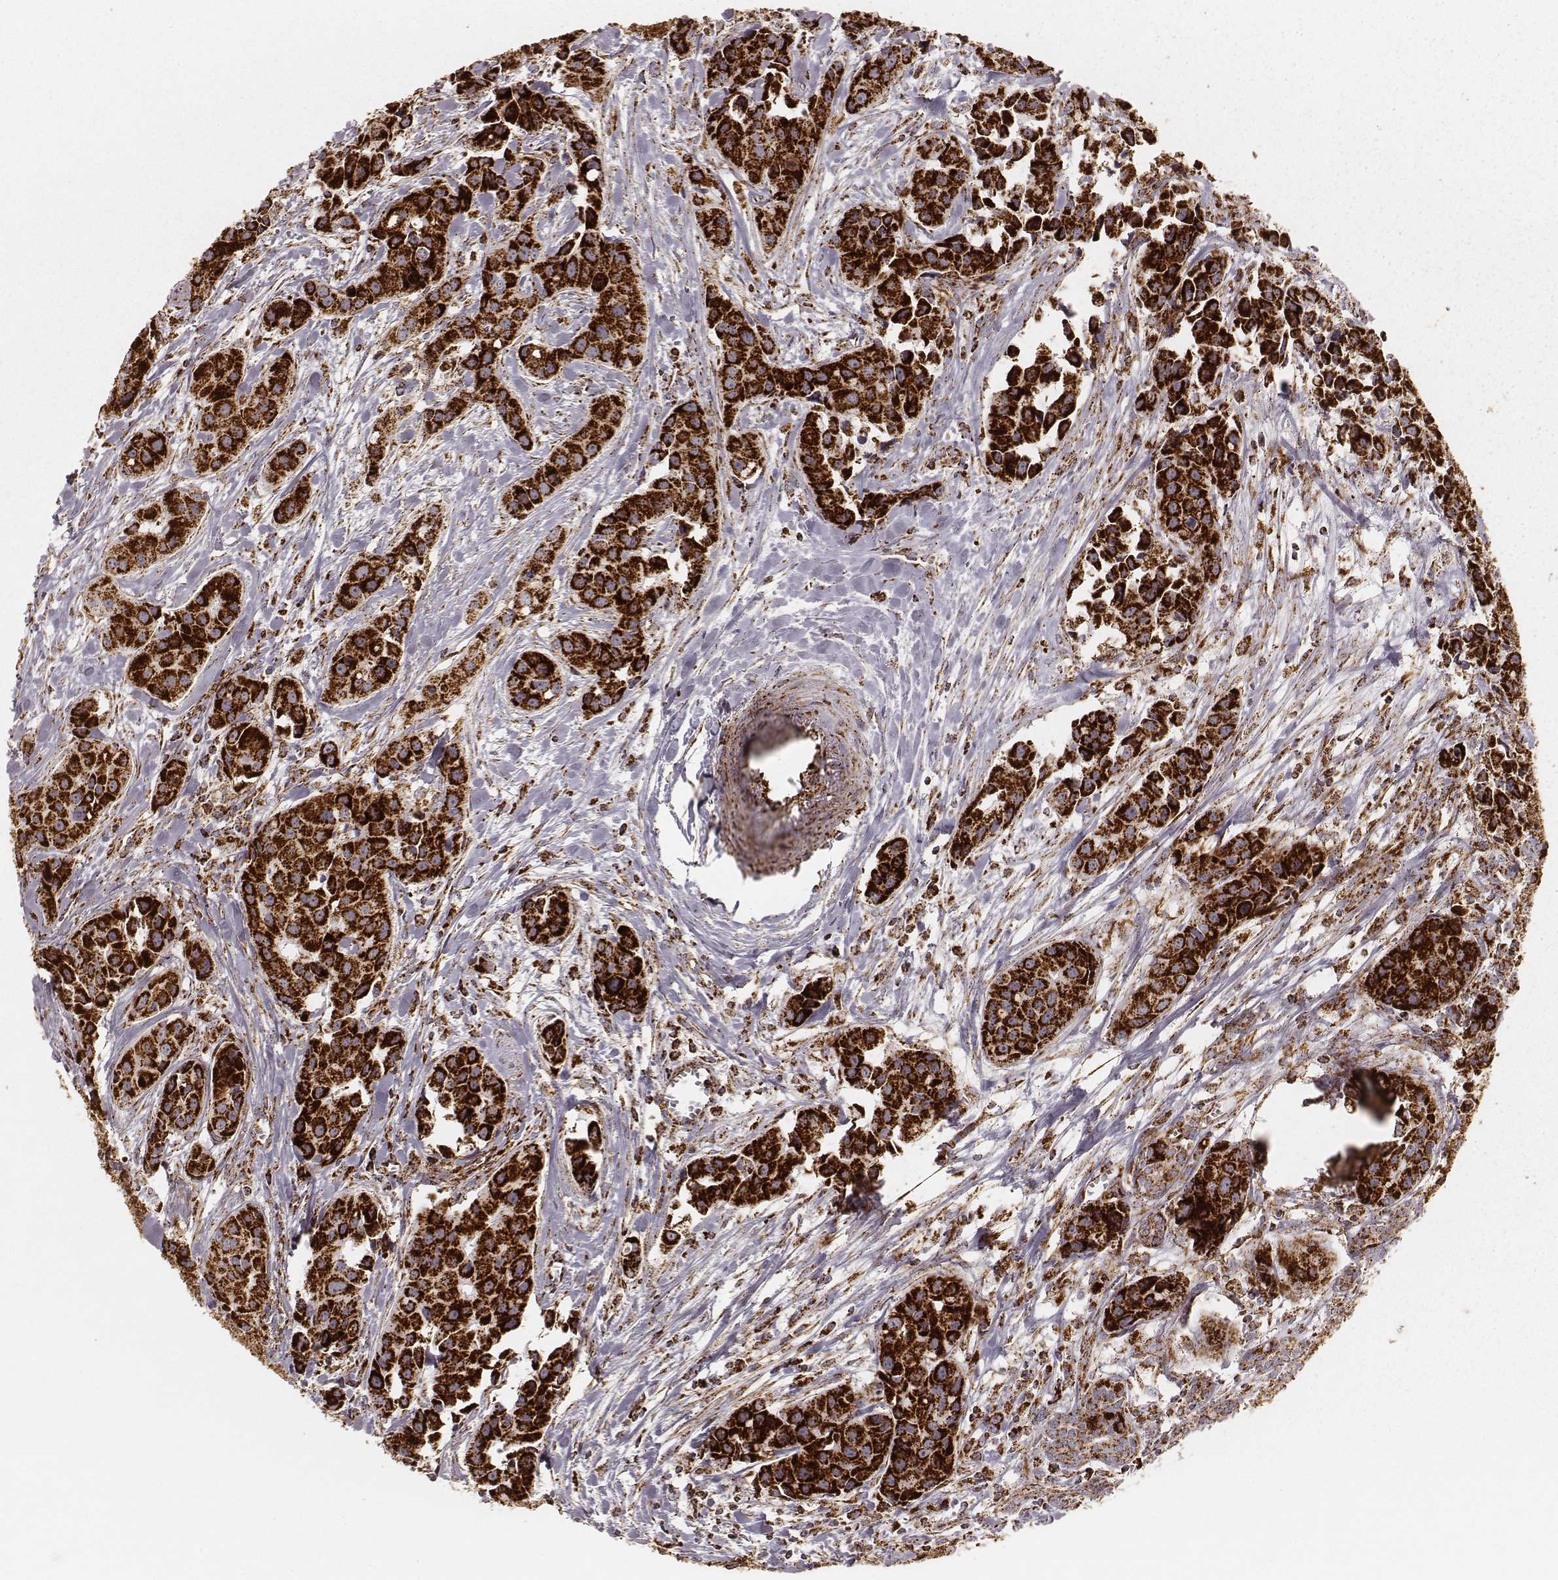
{"staining": {"intensity": "strong", "quantity": ">75%", "location": "cytoplasmic/membranous"}, "tissue": "head and neck cancer", "cell_type": "Tumor cells", "image_type": "cancer", "snomed": [{"axis": "morphology", "description": "Adenocarcinoma, NOS"}, {"axis": "topography", "description": "Head-Neck"}], "caption": "Protein expression analysis of human head and neck cancer (adenocarcinoma) reveals strong cytoplasmic/membranous expression in about >75% of tumor cells.", "gene": "CS", "patient": {"sex": "male", "age": 76}}